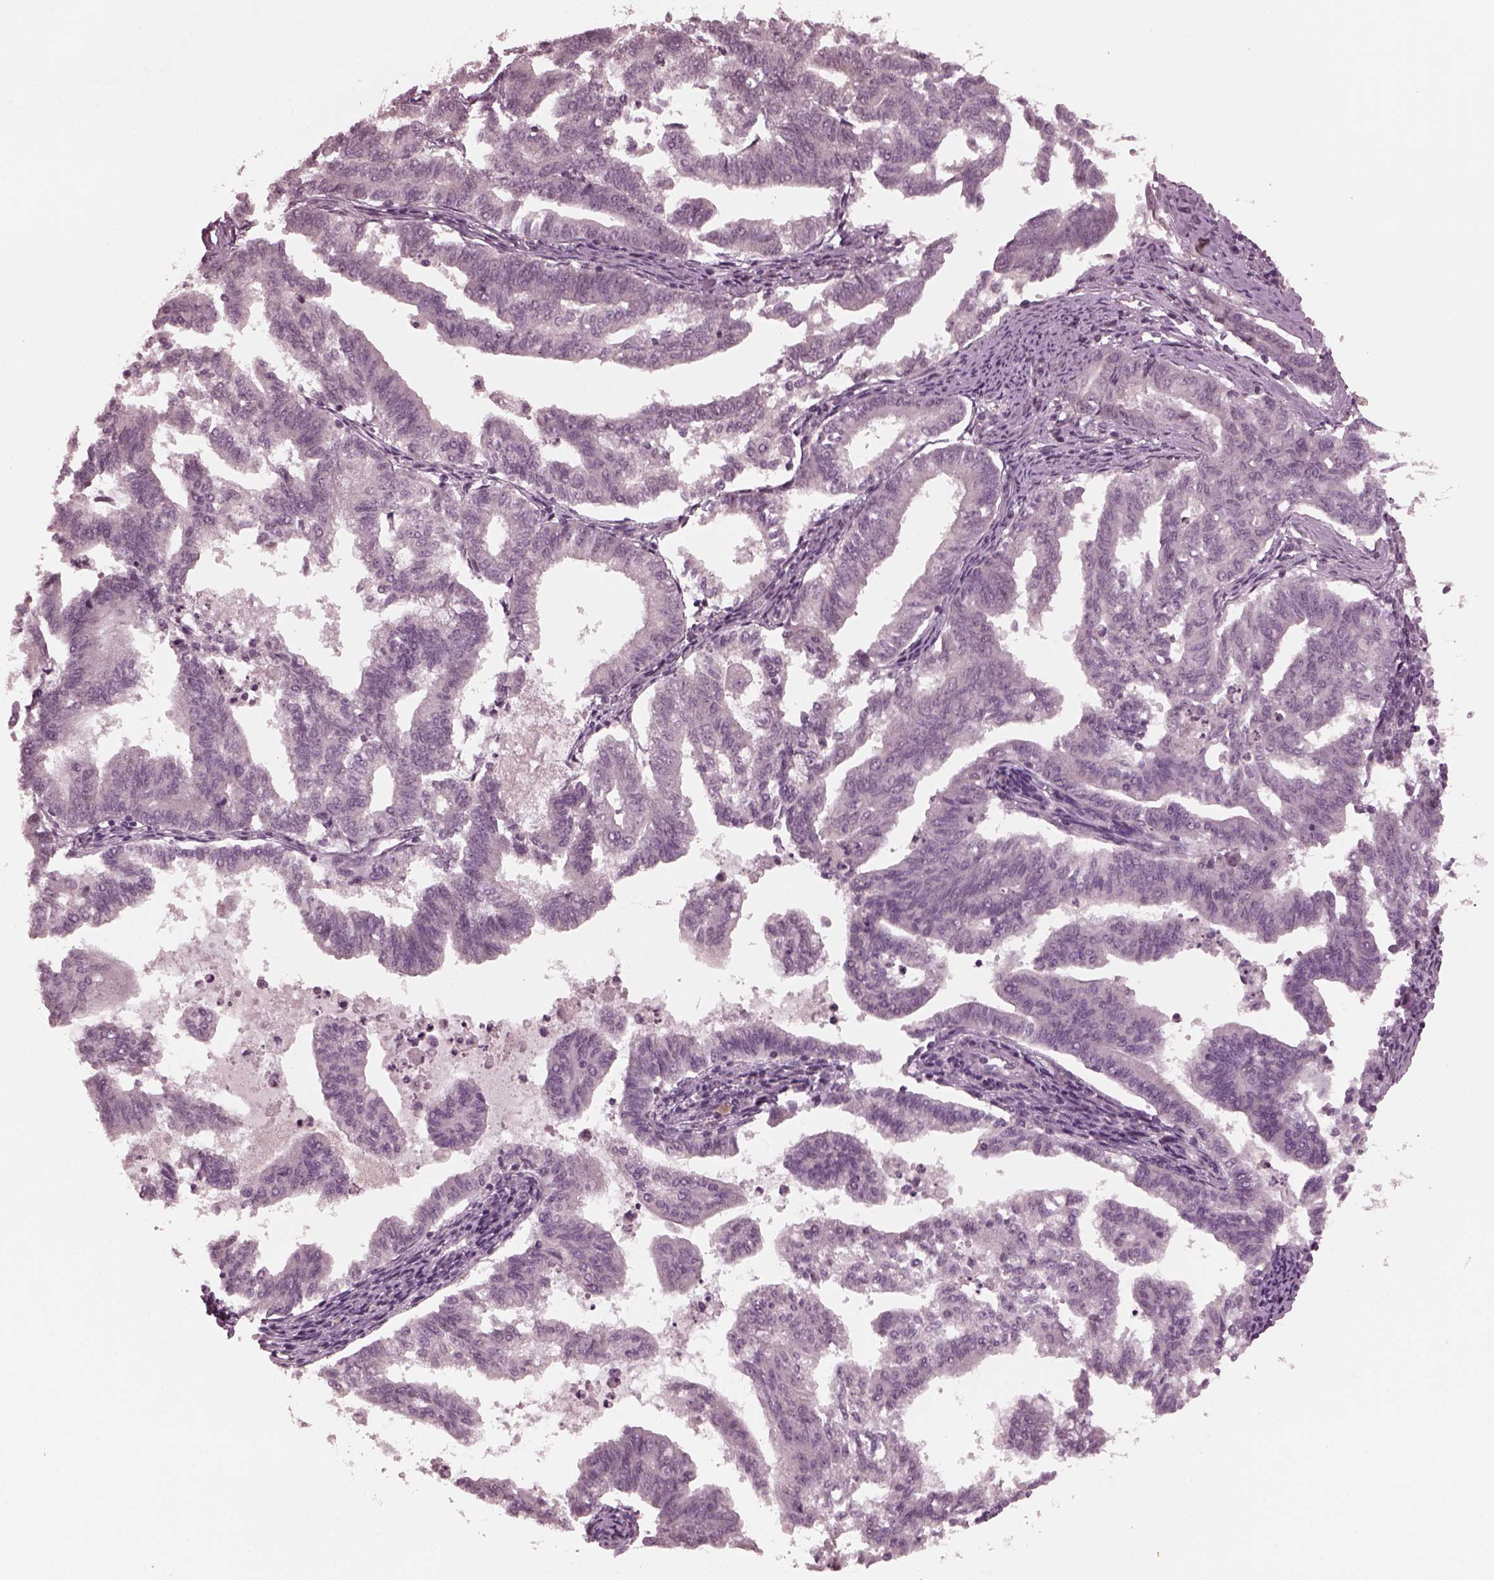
{"staining": {"intensity": "negative", "quantity": "none", "location": "none"}, "tissue": "endometrial cancer", "cell_type": "Tumor cells", "image_type": "cancer", "snomed": [{"axis": "morphology", "description": "Adenocarcinoma, NOS"}, {"axis": "topography", "description": "Endometrium"}], "caption": "The image reveals no staining of tumor cells in adenocarcinoma (endometrial). Brightfield microscopy of IHC stained with DAB (brown) and hematoxylin (blue), captured at high magnification.", "gene": "RGS7", "patient": {"sex": "female", "age": 79}}